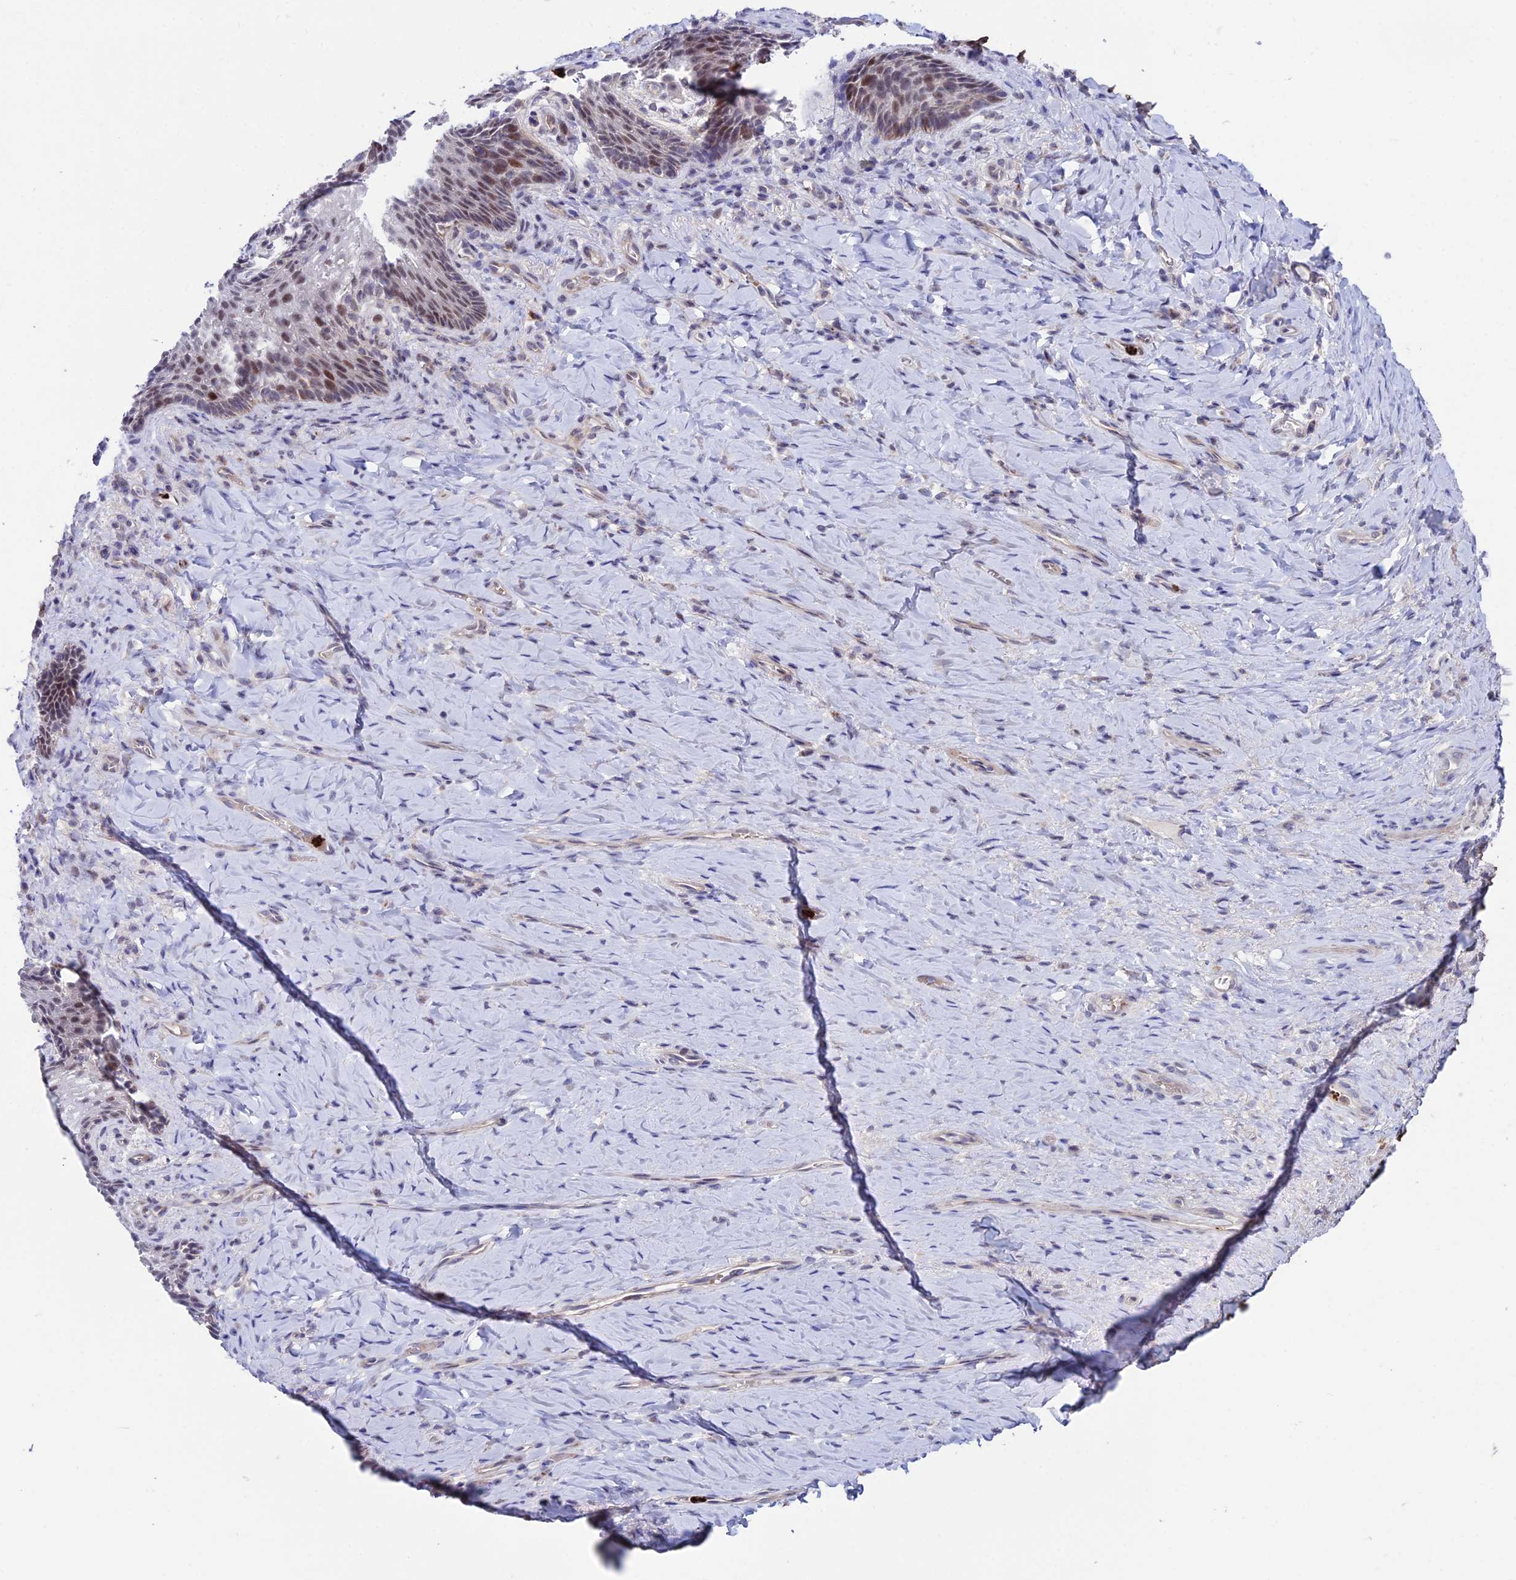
{"staining": {"intensity": "moderate", "quantity": "<25%", "location": "nuclear"}, "tissue": "vagina", "cell_type": "Squamous epithelial cells", "image_type": "normal", "snomed": [{"axis": "morphology", "description": "Normal tissue, NOS"}, {"axis": "topography", "description": "Vagina"}], "caption": "An immunohistochemistry (IHC) micrograph of benign tissue is shown. Protein staining in brown labels moderate nuclear positivity in vagina within squamous epithelial cells.", "gene": "COL6A6", "patient": {"sex": "female", "age": 60}}